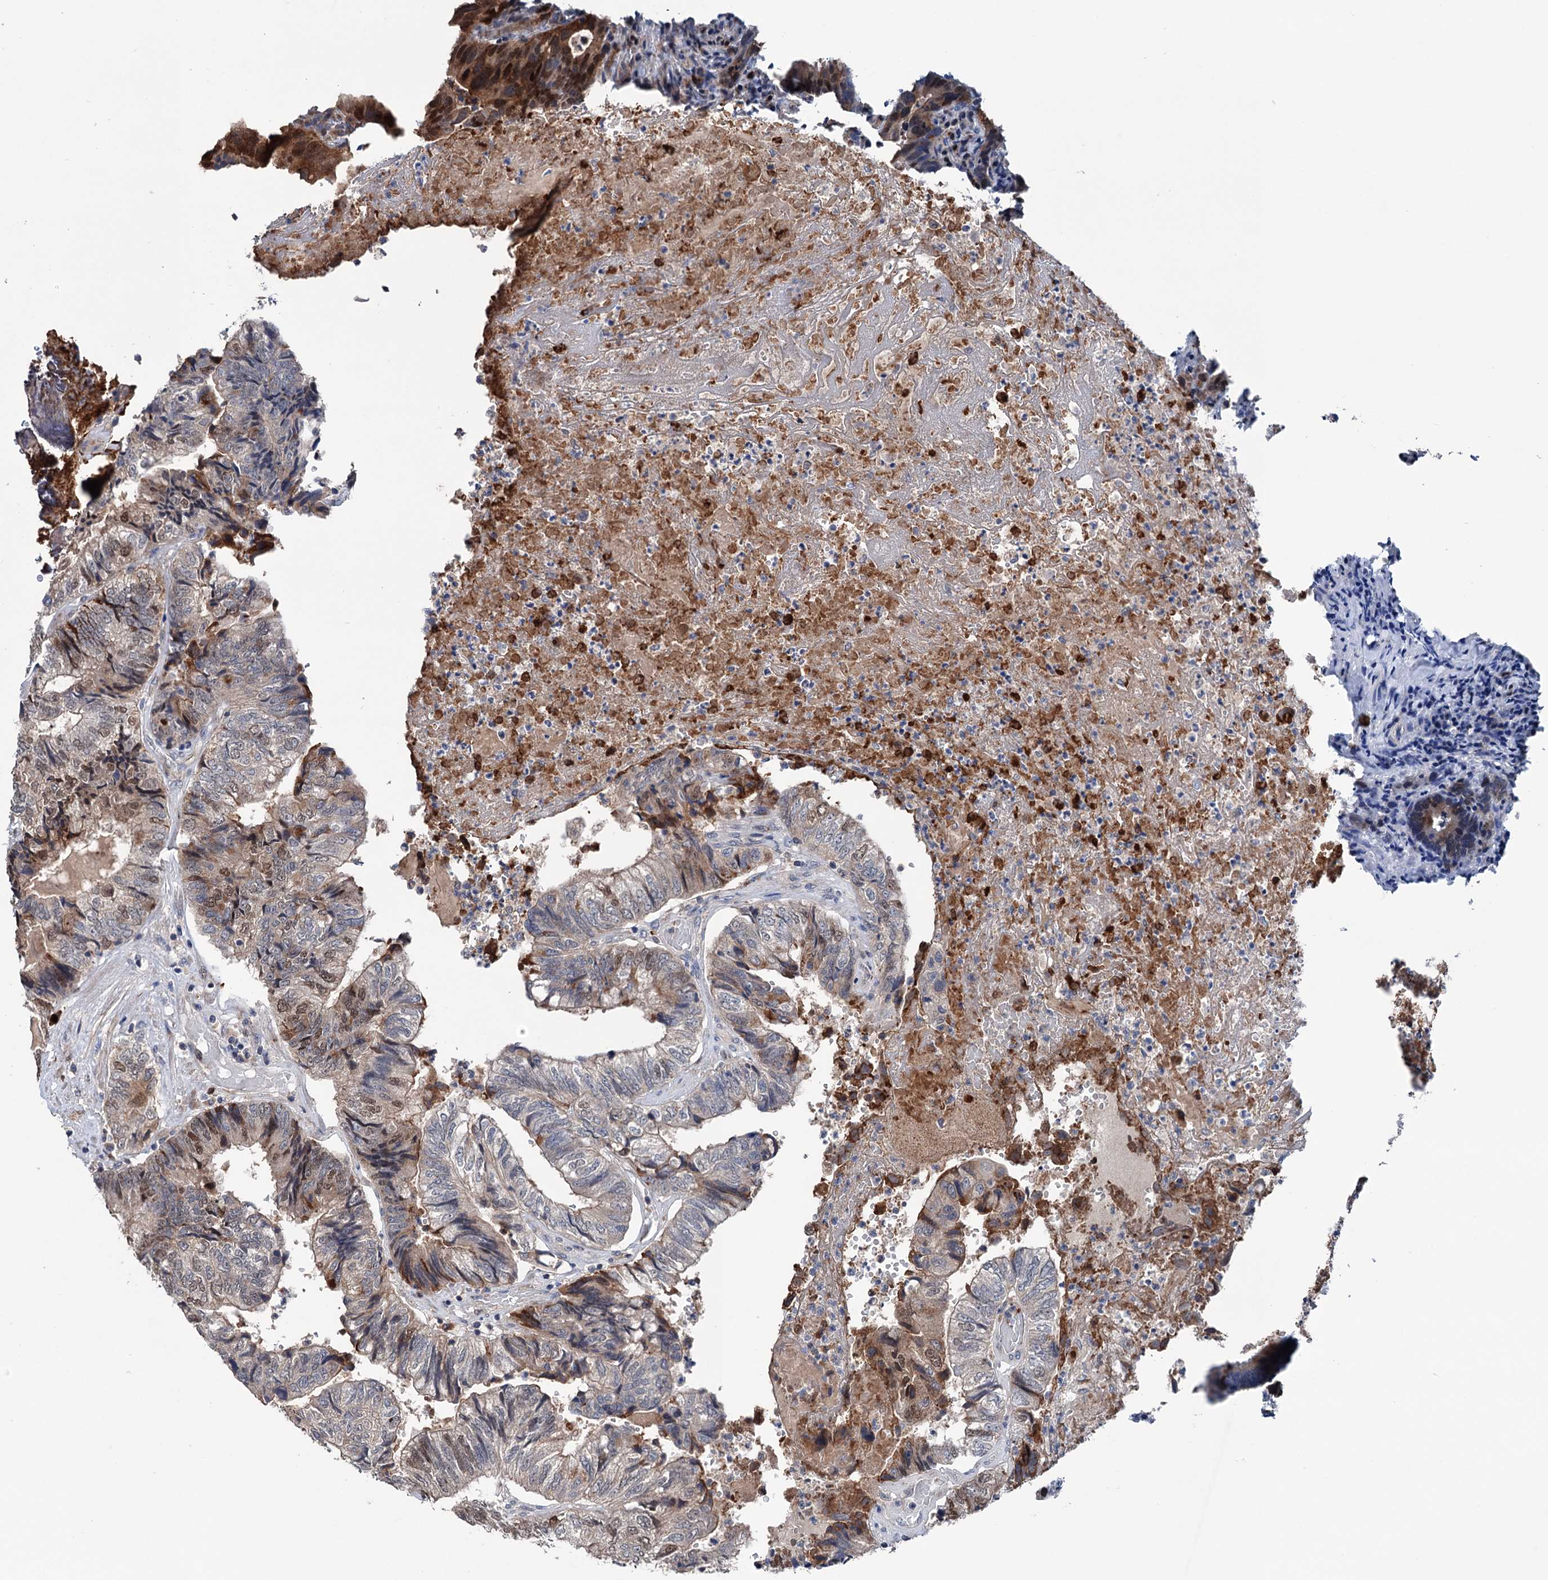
{"staining": {"intensity": "strong", "quantity": "<25%", "location": "cytoplasmic/membranous"}, "tissue": "colorectal cancer", "cell_type": "Tumor cells", "image_type": "cancer", "snomed": [{"axis": "morphology", "description": "Adenocarcinoma, NOS"}, {"axis": "topography", "description": "Colon"}], "caption": "Colorectal cancer was stained to show a protein in brown. There is medium levels of strong cytoplasmic/membranous positivity in about <25% of tumor cells.", "gene": "NCAPD2", "patient": {"sex": "female", "age": 67}}